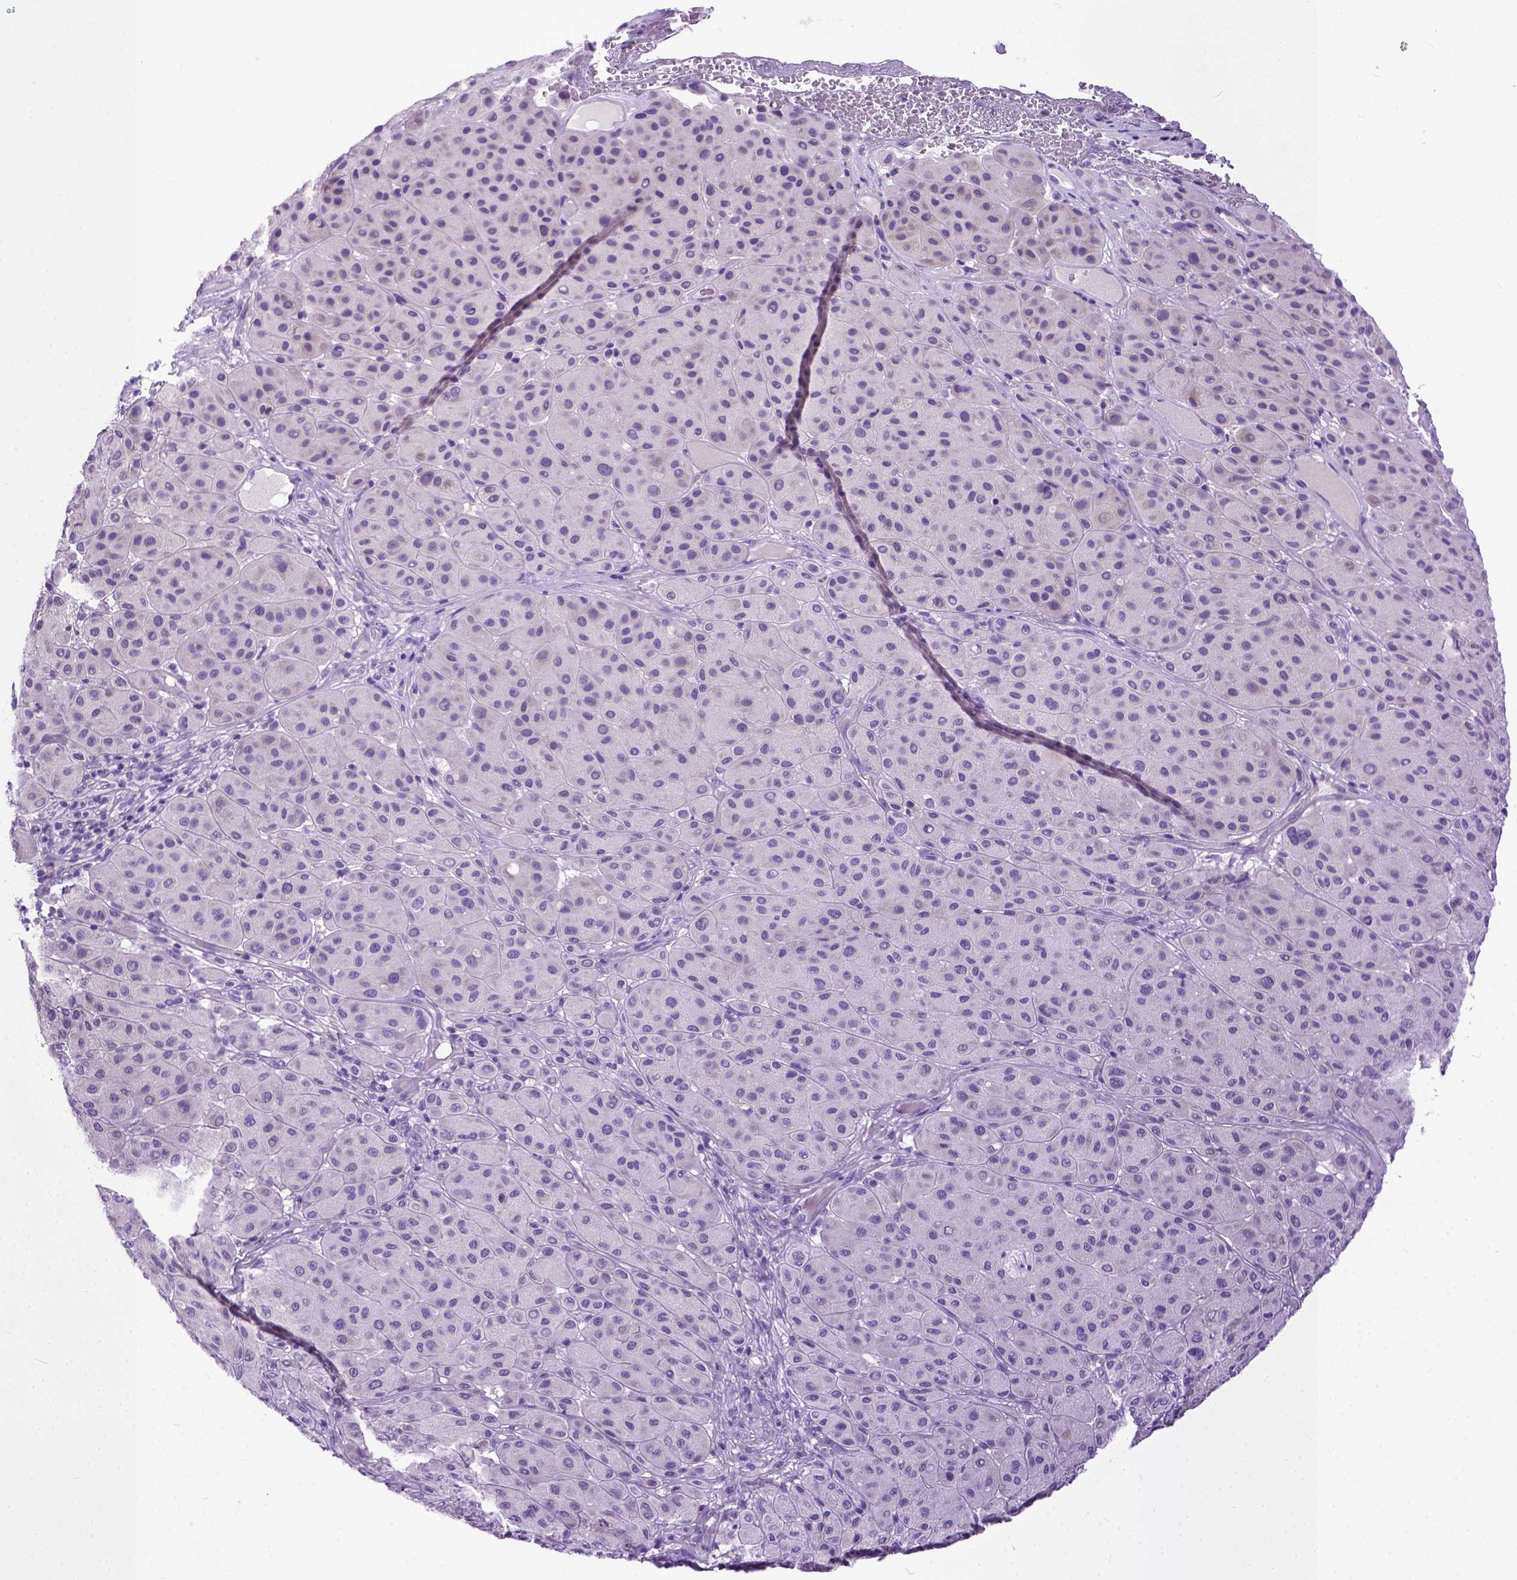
{"staining": {"intensity": "negative", "quantity": "none", "location": "none"}, "tissue": "melanoma", "cell_type": "Tumor cells", "image_type": "cancer", "snomed": [{"axis": "morphology", "description": "Malignant melanoma, Metastatic site"}, {"axis": "topography", "description": "Smooth muscle"}], "caption": "This is a image of immunohistochemistry staining of malignant melanoma (metastatic site), which shows no expression in tumor cells. The staining is performed using DAB brown chromogen with nuclei counter-stained in using hematoxylin.", "gene": "PPL", "patient": {"sex": "male", "age": 41}}